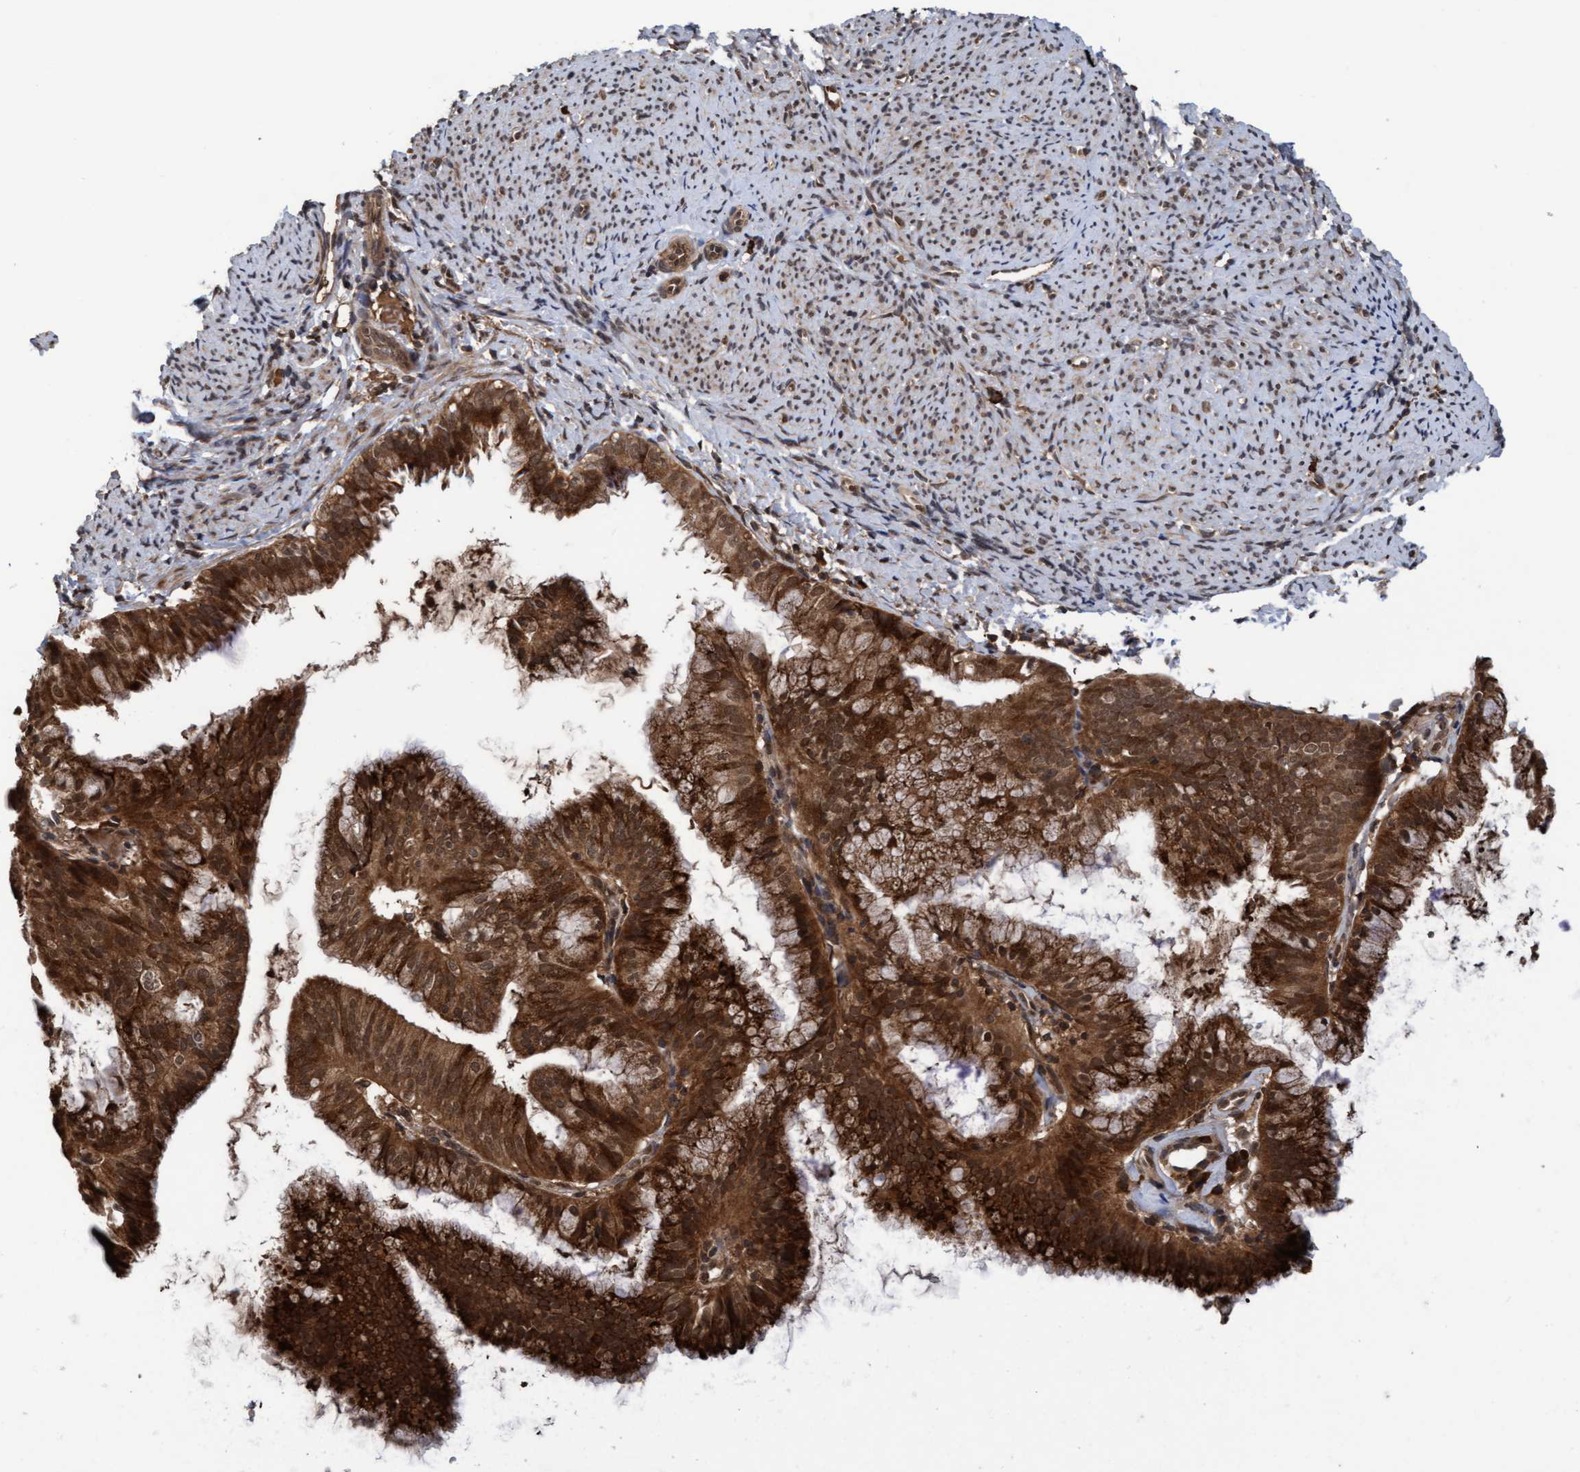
{"staining": {"intensity": "strong", "quantity": ">75%", "location": "cytoplasmic/membranous,nuclear"}, "tissue": "endometrial cancer", "cell_type": "Tumor cells", "image_type": "cancer", "snomed": [{"axis": "morphology", "description": "Adenocarcinoma, NOS"}, {"axis": "topography", "description": "Endometrium"}], "caption": "Adenocarcinoma (endometrial) was stained to show a protein in brown. There is high levels of strong cytoplasmic/membranous and nuclear expression in approximately >75% of tumor cells.", "gene": "WASF1", "patient": {"sex": "female", "age": 63}}